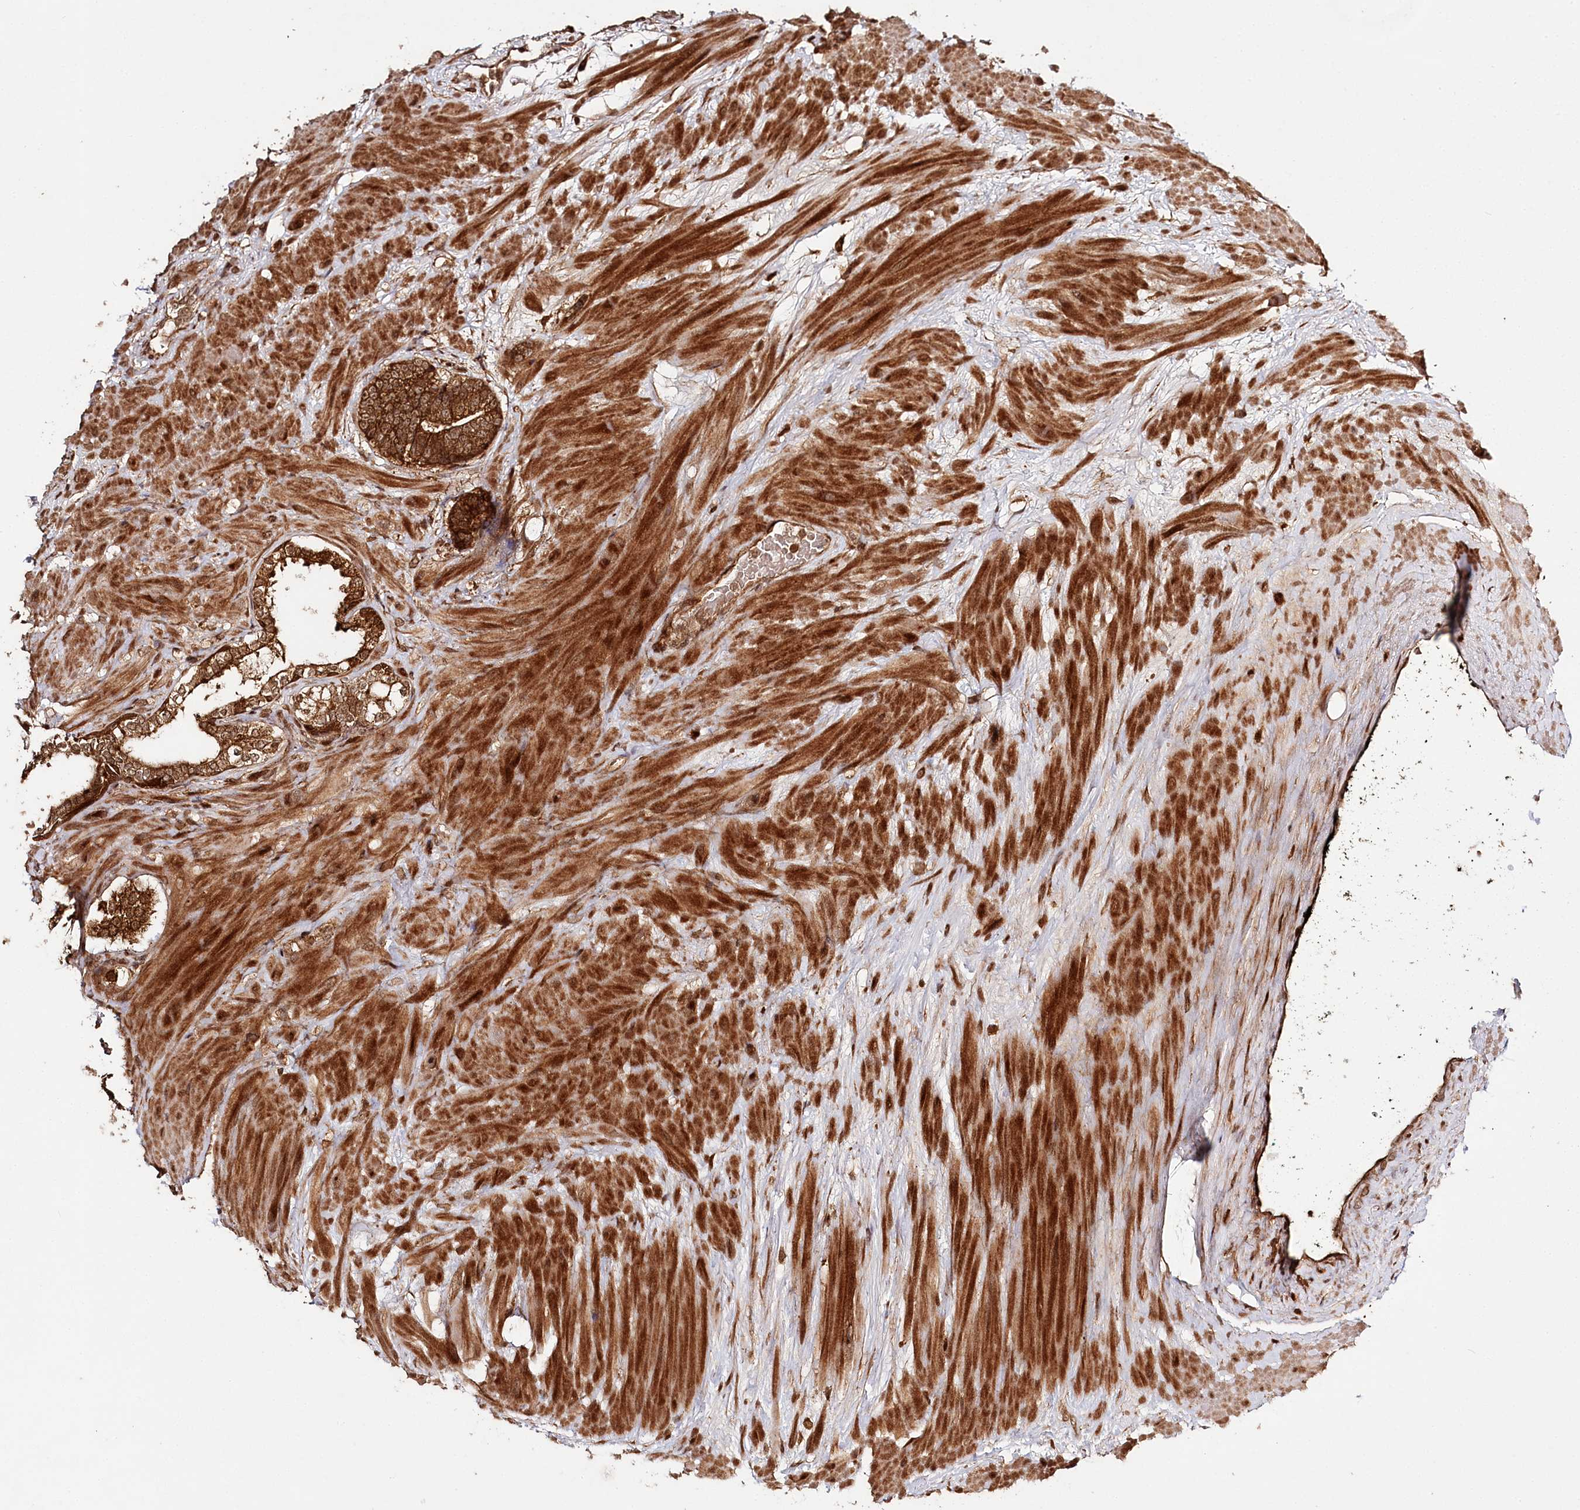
{"staining": {"intensity": "strong", "quantity": ">75%", "location": "cytoplasmic/membranous,nuclear"}, "tissue": "prostate cancer", "cell_type": "Tumor cells", "image_type": "cancer", "snomed": [{"axis": "morphology", "description": "Adenocarcinoma, High grade"}, {"axis": "topography", "description": "Prostate"}], "caption": "Prostate cancer (high-grade adenocarcinoma) was stained to show a protein in brown. There is high levels of strong cytoplasmic/membranous and nuclear expression in about >75% of tumor cells.", "gene": "ULK2", "patient": {"sex": "male", "age": 61}}